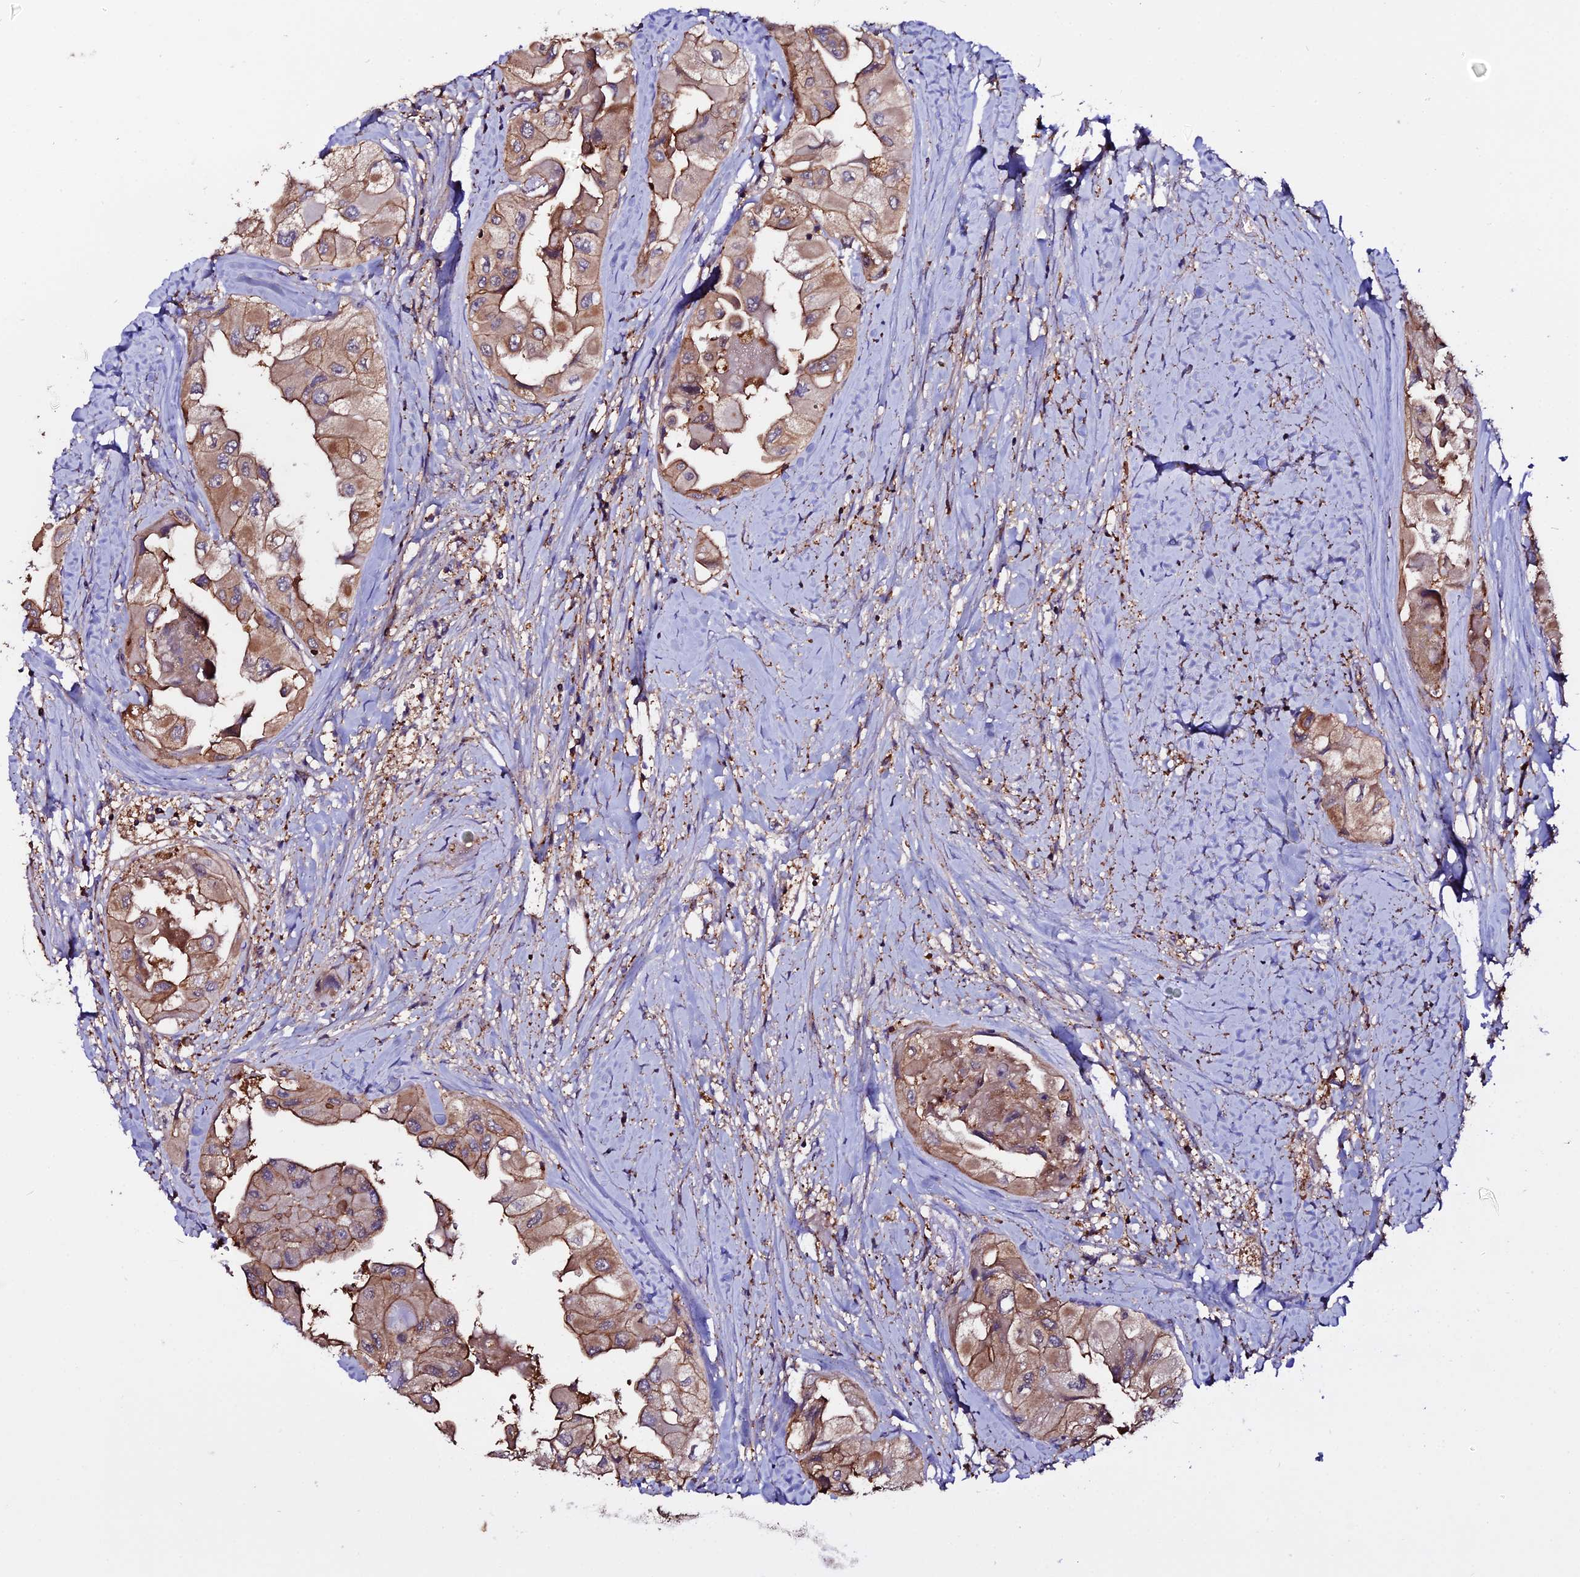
{"staining": {"intensity": "moderate", "quantity": "25%-75%", "location": "cytoplasmic/membranous"}, "tissue": "thyroid cancer", "cell_type": "Tumor cells", "image_type": "cancer", "snomed": [{"axis": "morphology", "description": "Normal tissue, NOS"}, {"axis": "morphology", "description": "Papillary adenocarcinoma, NOS"}, {"axis": "topography", "description": "Thyroid gland"}], "caption": "Papillary adenocarcinoma (thyroid) stained with a protein marker shows moderate staining in tumor cells.", "gene": "USP17L15", "patient": {"sex": "female", "age": 59}}